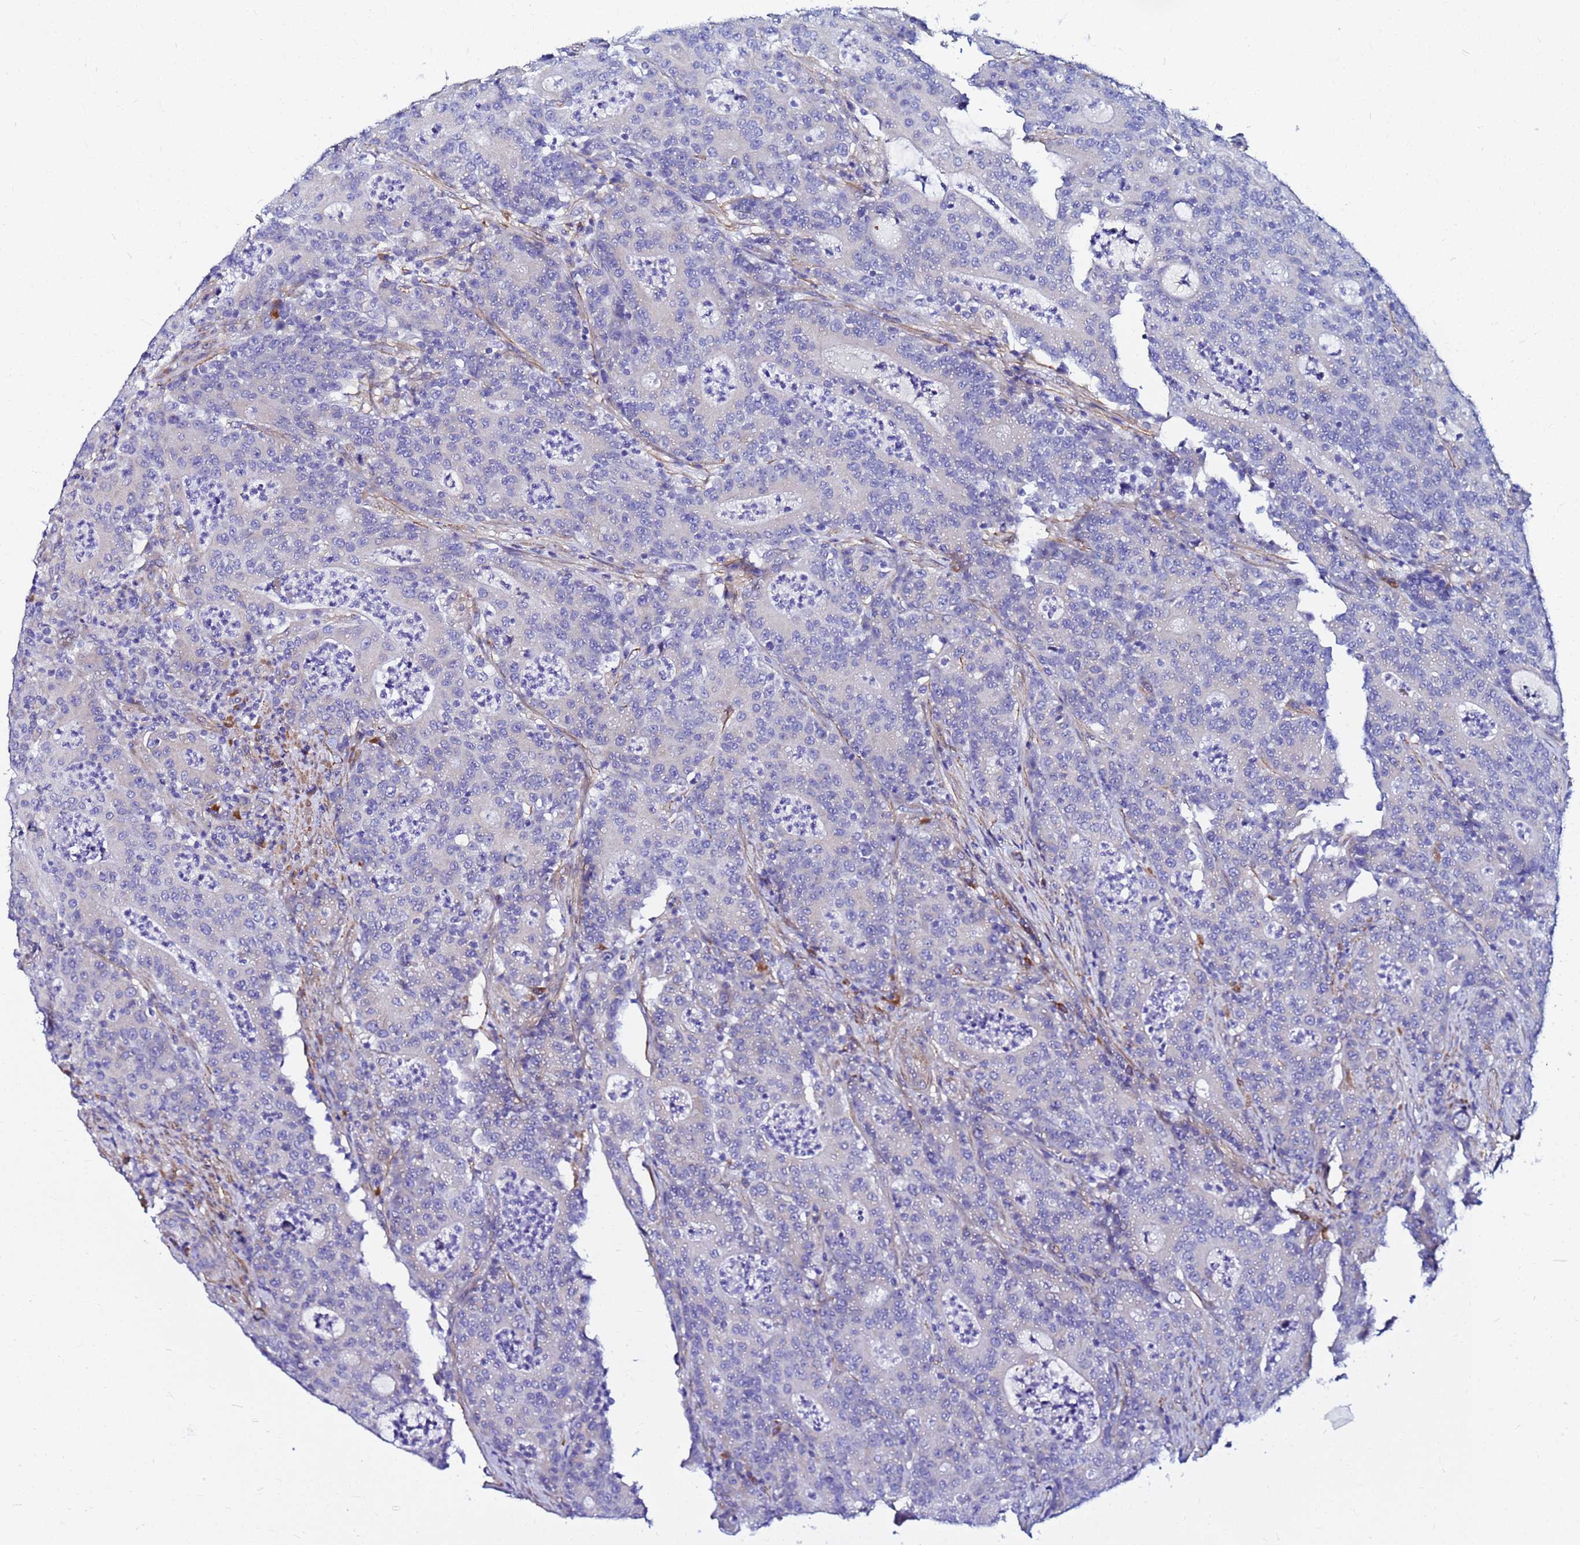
{"staining": {"intensity": "negative", "quantity": "none", "location": "none"}, "tissue": "colorectal cancer", "cell_type": "Tumor cells", "image_type": "cancer", "snomed": [{"axis": "morphology", "description": "Adenocarcinoma, NOS"}, {"axis": "topography", "description": "Colon"}], "caption": "Immunohistochemistry of adenocarcinoma (colorectal) reveals no expression in tumor cells.", "gene": "JRKL", "patient": {"sex": "male", "age": 83}}